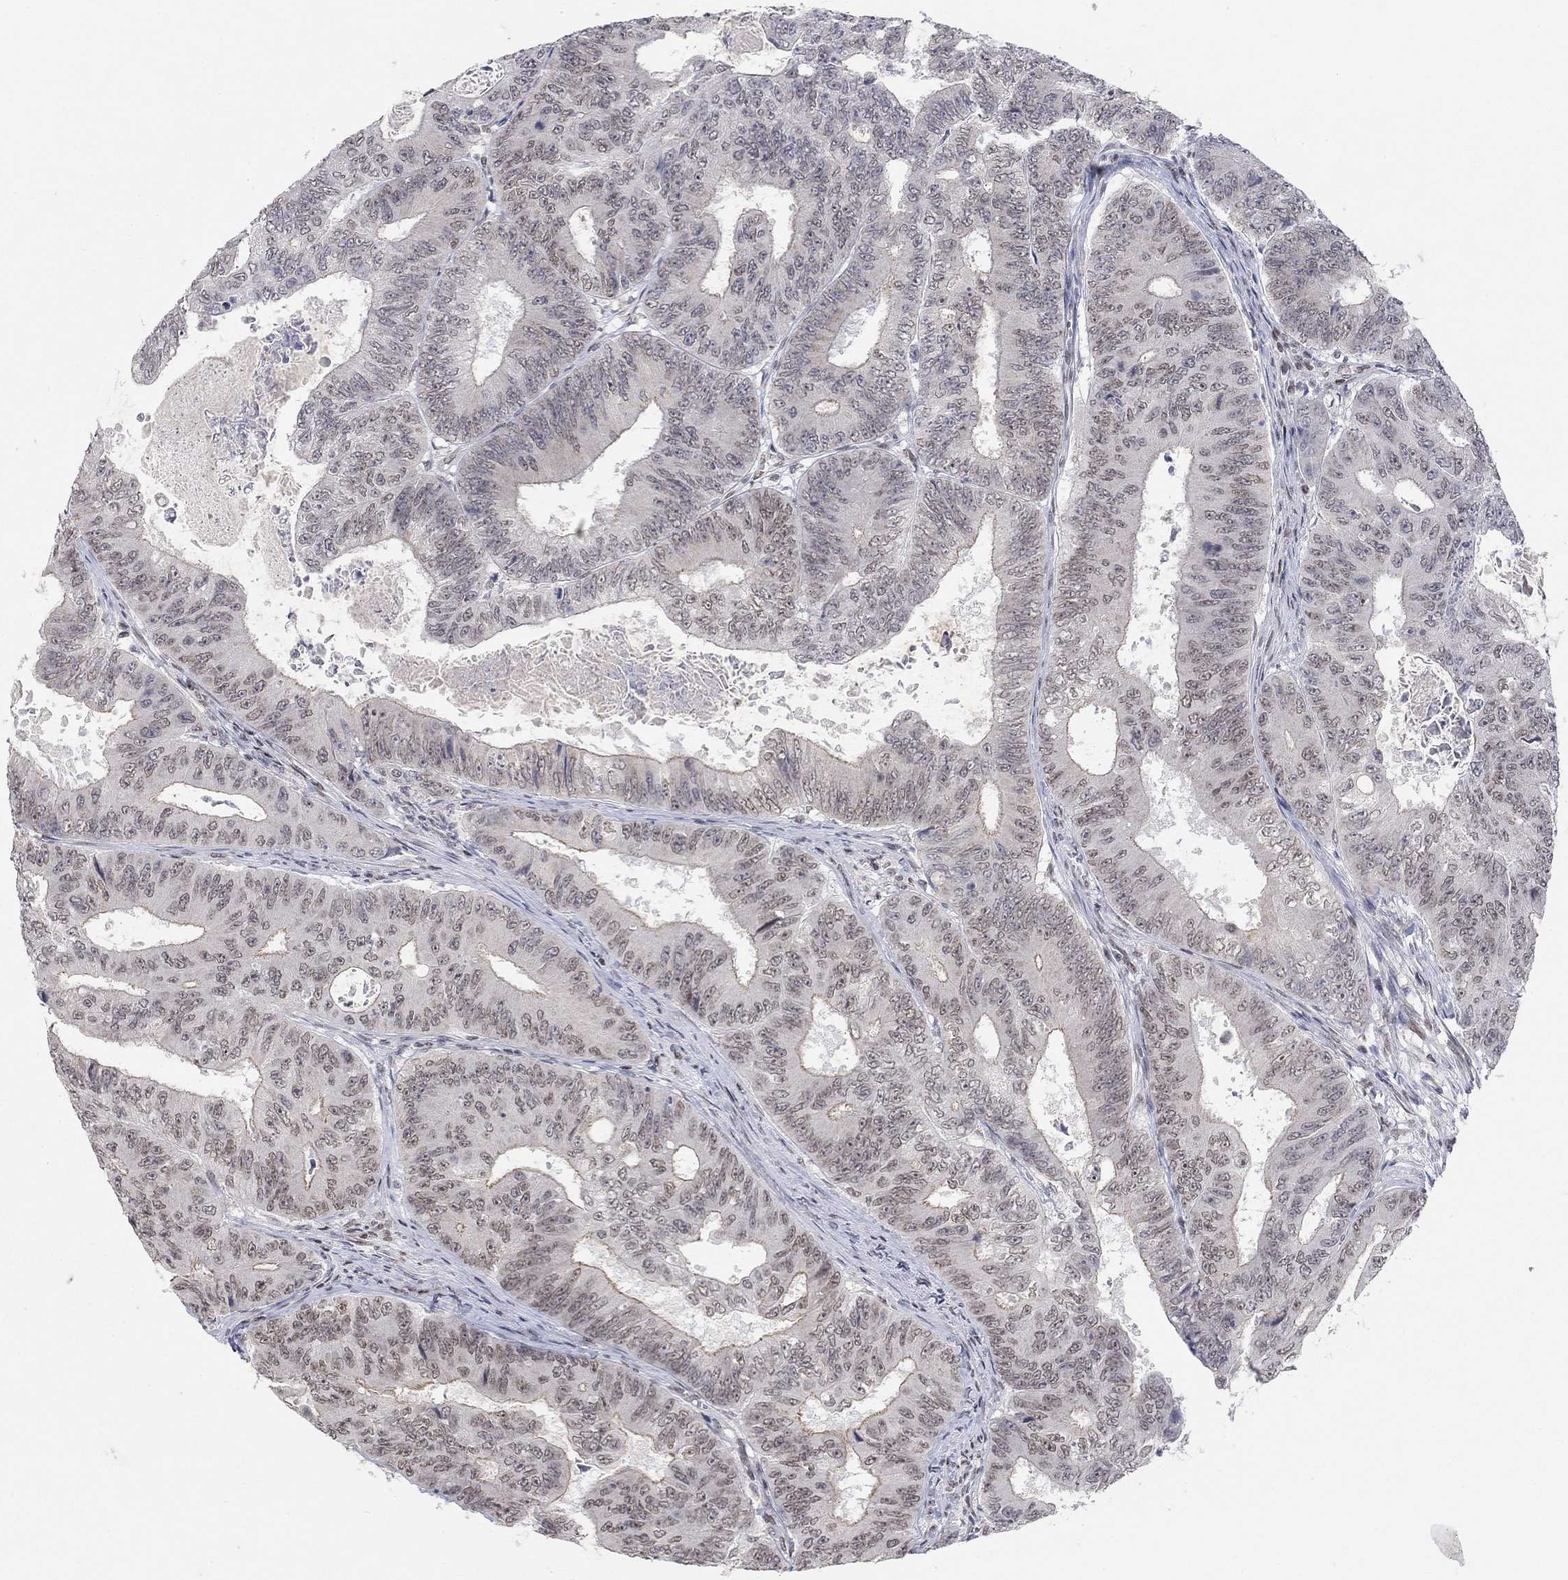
{"staining": {"intensity": "weak", "quantity": "<25%", "location": "cytoplasmic/membranous"}, "tissue": "colorectal cancer", "cell_type": "Tumor cells", "image_type": "cancer", "snomed": [{"axis": "morphology", "description": "Adenocarcinoma, NOS"}, {"axis": "topography", "description": "Colon"}], "caption": "There is no significant expression in tumor cells of colorectal adenocarcinoma.", "gene": "KLF12", "patient": {"sex": "female", "age": 48}}